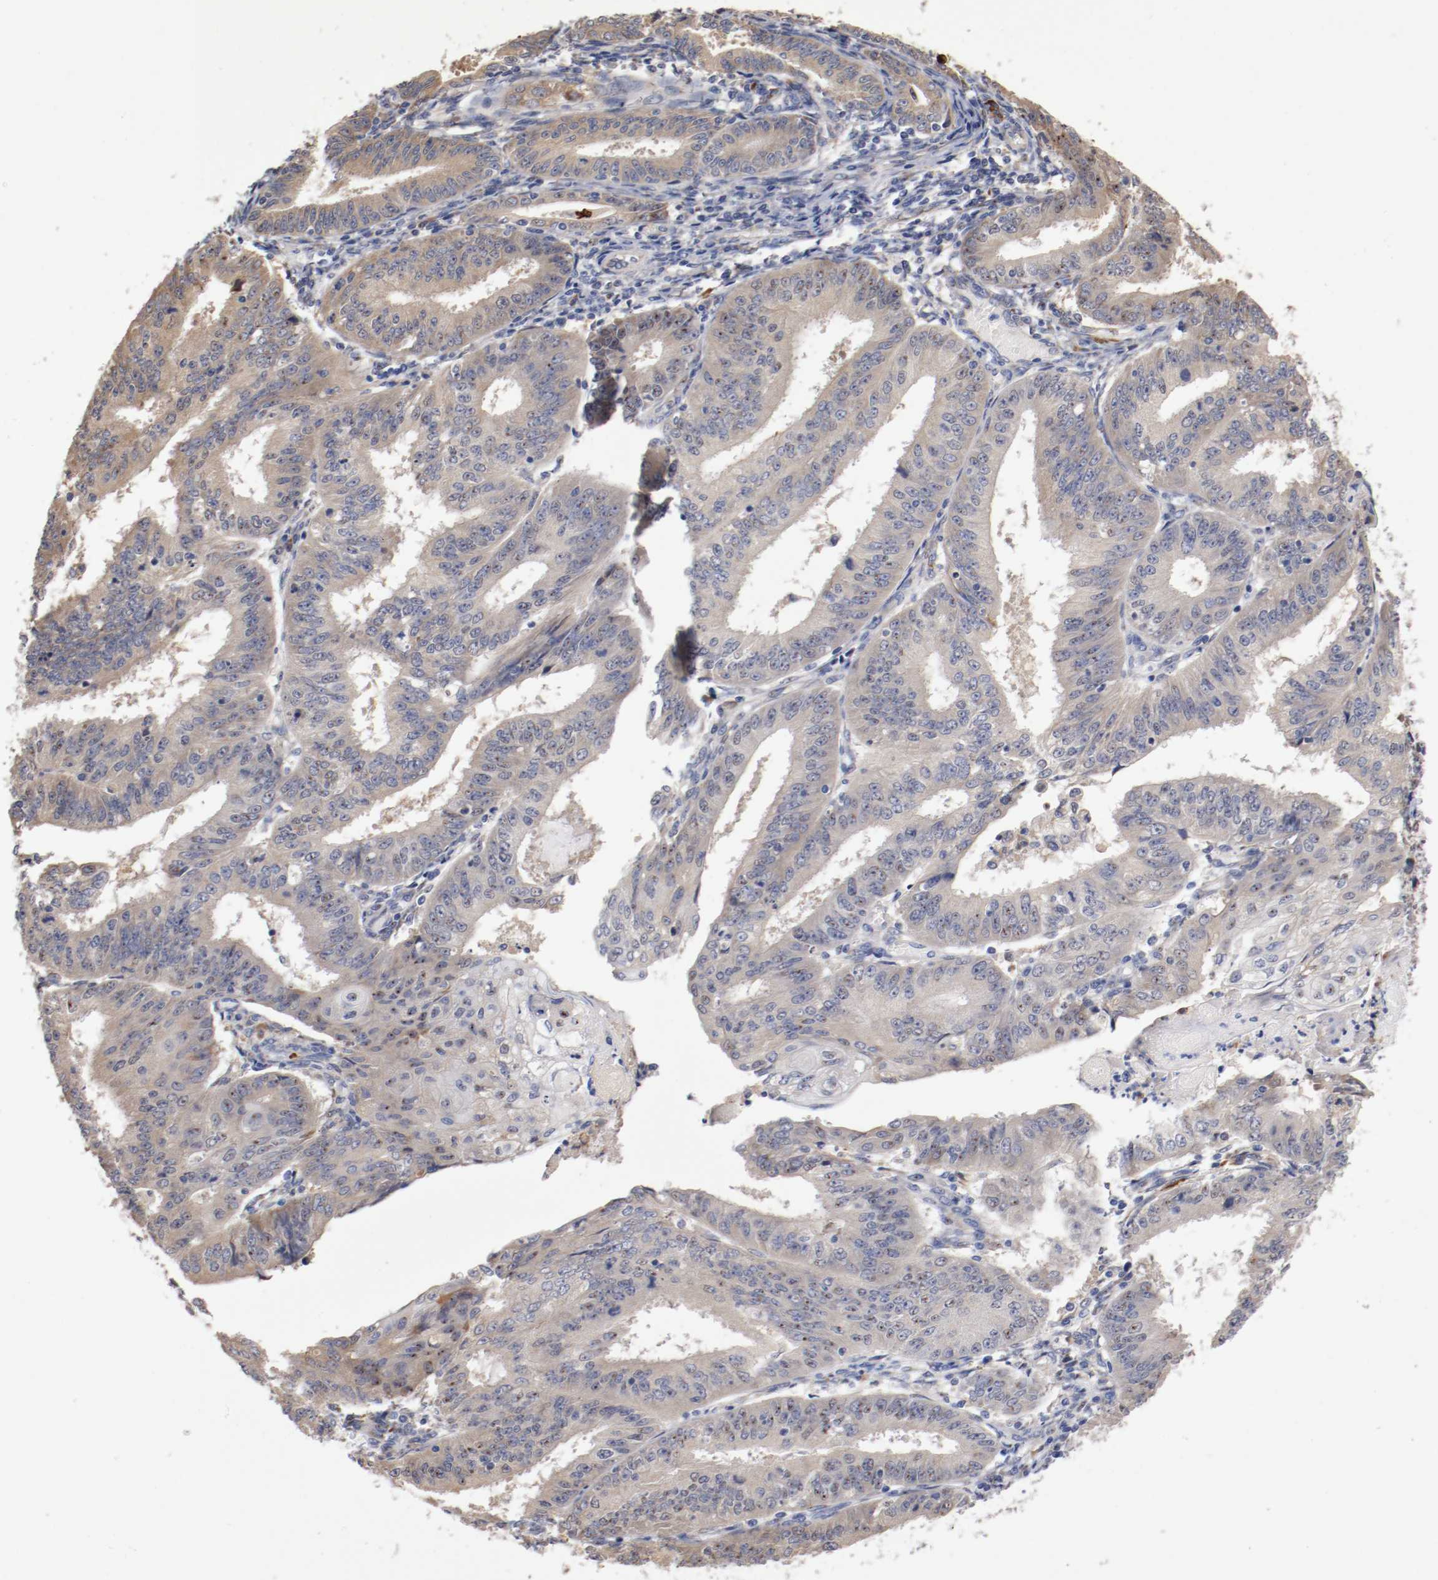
{"staining": {"intensity": "weak", "quantity": ">75%", "location": "cytoplasmic/membranous"}, "tissue": "endometrial cancer", "cell_type": "Tumor cells", "image_type": "cancer", "snomed": [{"axis": "morphology", "description": "Adenocarcinoma, NOS"}, {"axis": "topography", "description": "Endometrium"}], "caption": "An immunohistochemistry micrograph of neoplastic tissue is shown. Protein staining in brown highlights weak cytoplasmic/membranous positivity in adenocarcinoma (endometrial) within tumor cells.", "gene": "TNFSF13", "patient": {"sex": "female", "age": 42}}